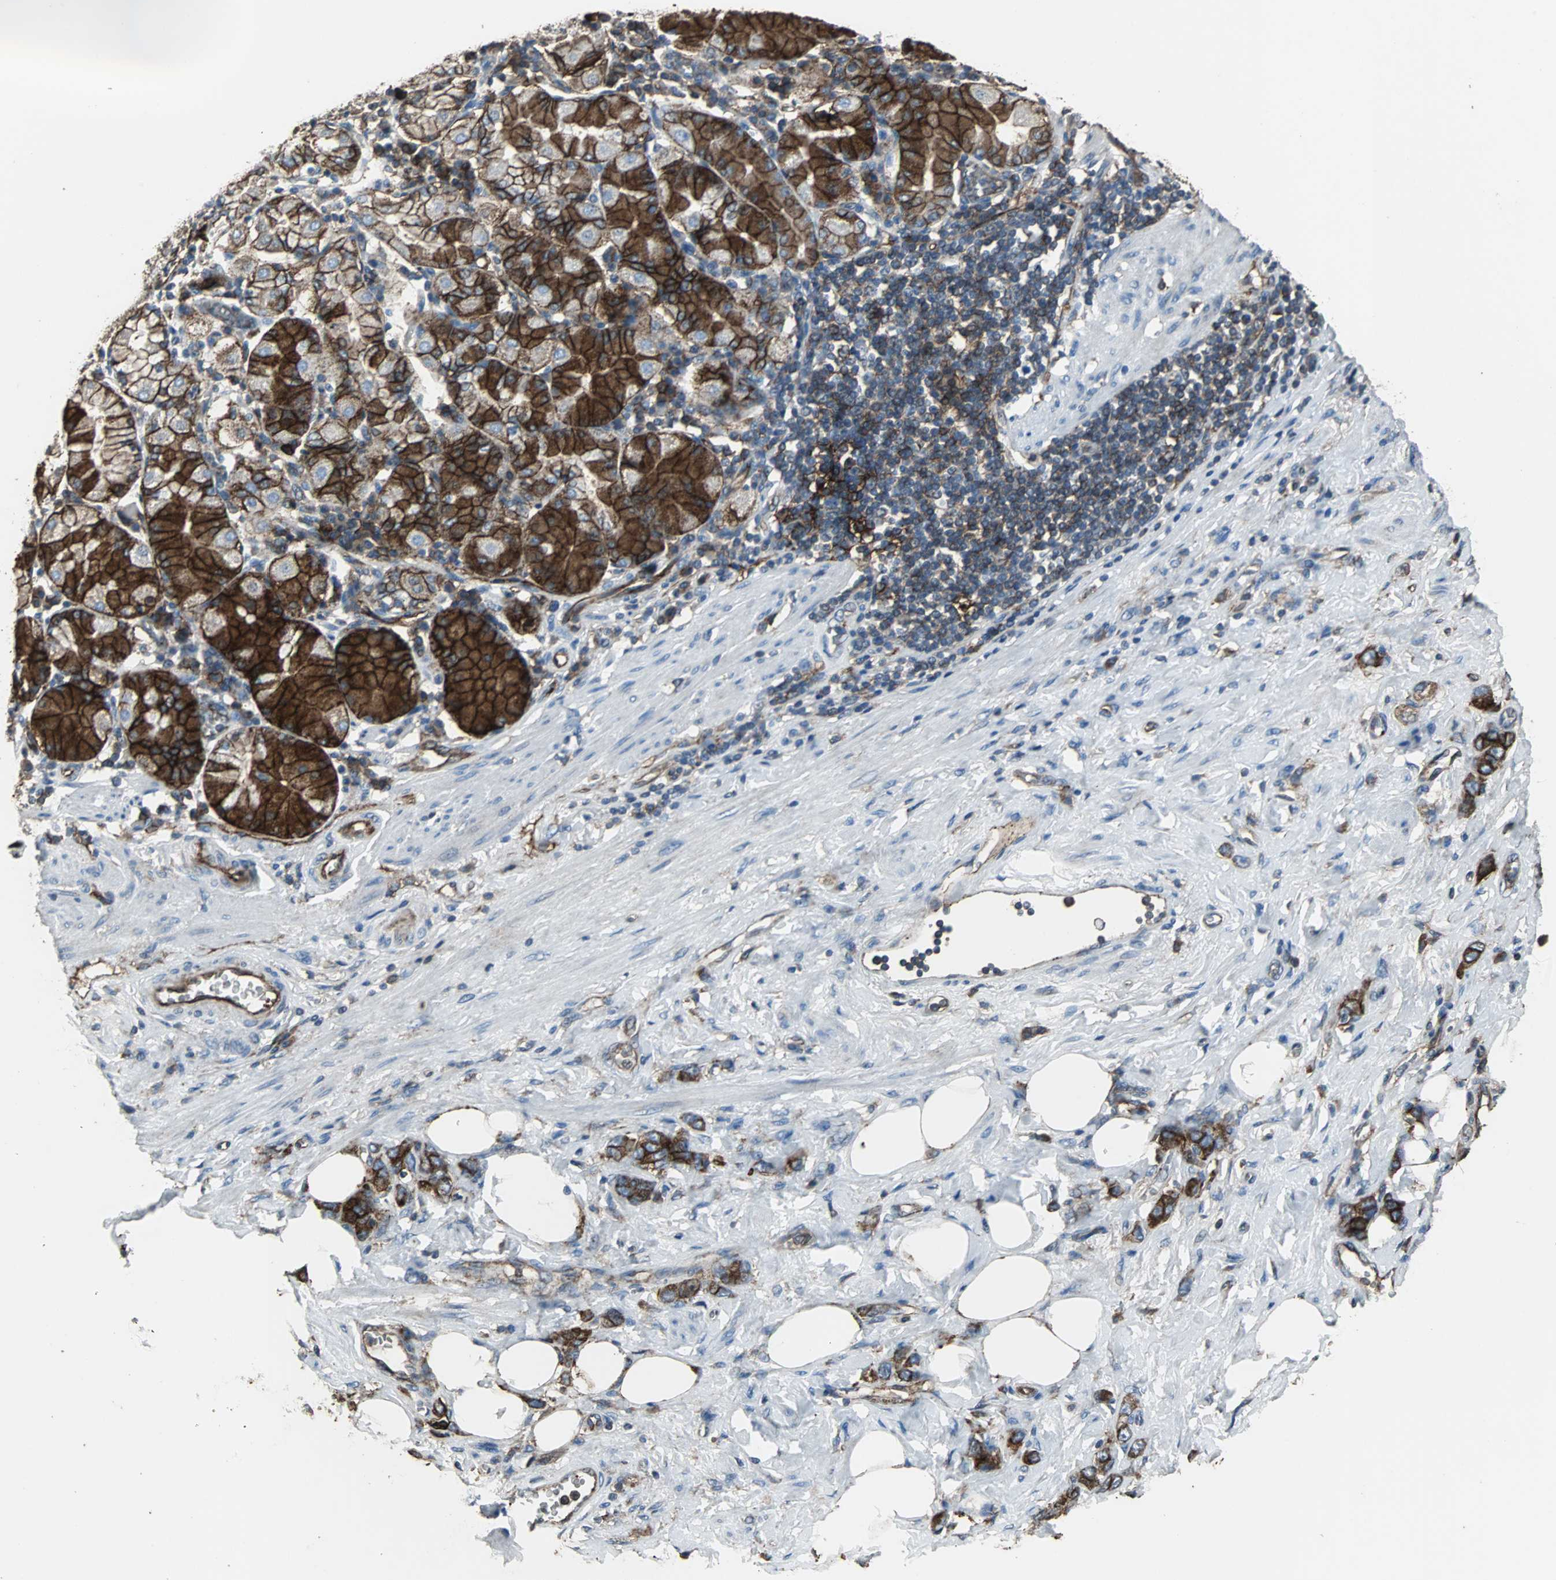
{"staining": {"intensity": "moderate", "quantity": ">75%", "location": "cytoplasmic/membranous"}, "tissue": "stomach cancer", "cell_type": "Tumor cells", "image_type": "cancer", "snomed": [{"axis": "morphology", "description": "Adenocarcinoma, NOS"}, {"axis": "topography", "description": "Stomach"}], "caption": "Stomach cancer (adenocarcinoma) stained for a protein (brown) demonstrates moderate cytoplasmic/membranous positive expression in about >75% of tumor cells.", "gene": "F11R", "patient": {"sex": "male", "age": 82}}